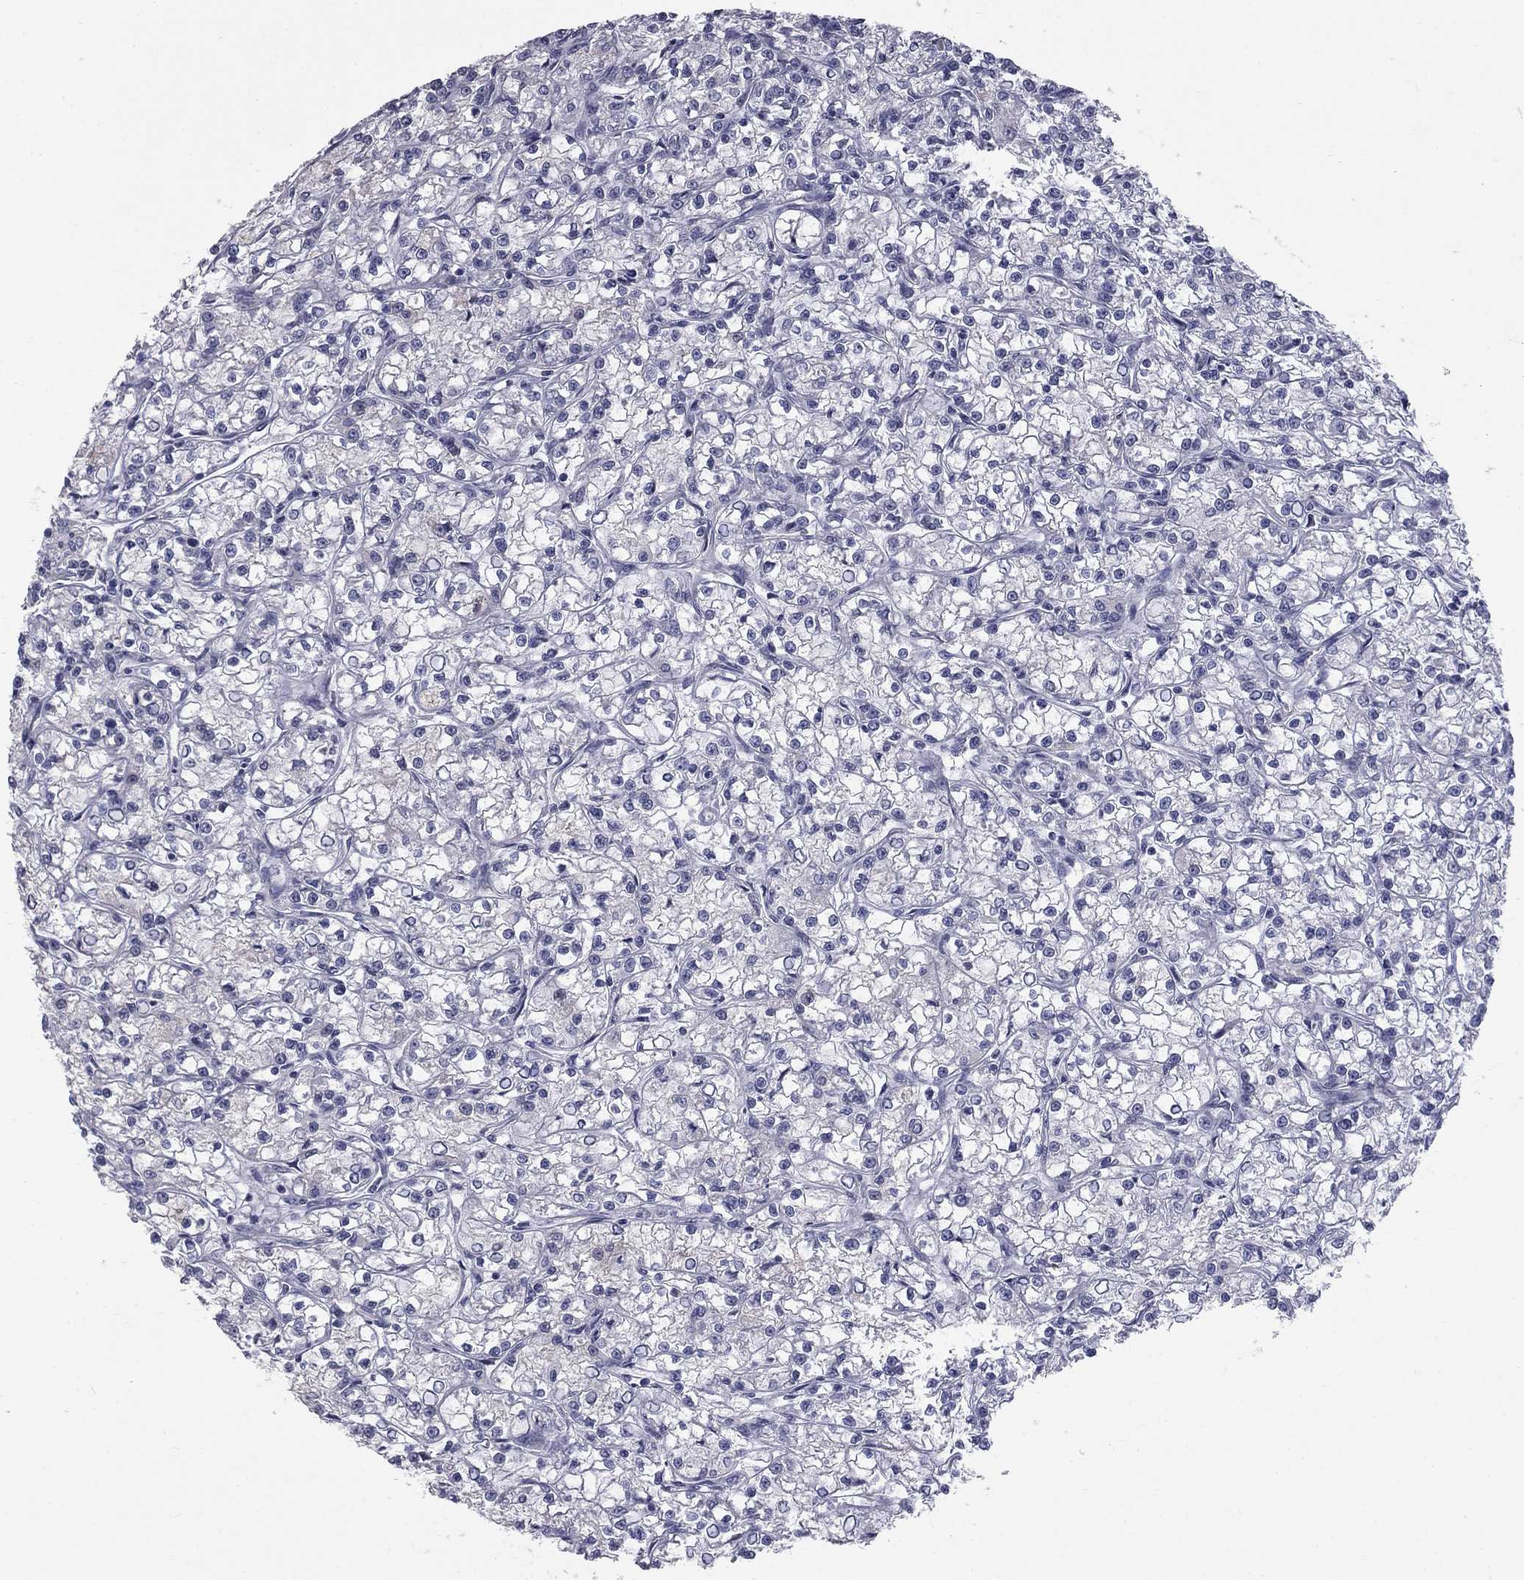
{"staining": {"intensity": "weak", "quantity": "<25%", "location": "cytoplasmic/membranous"}, "tissue": "renal cancer", "cell_type": "Tumor cells", "image_type": "cancer", "snomed": [{"axis": "morphology", "description": "Adenocarcinoma, NOS"}, {"axis": "topography", "description": "Kidney"}], "caption": "Immunohistochemistry (IHC) of adenocarcinoma (renal) displays no positivity in tumor cells. The staining is performed using DAB brown chromogen with nuclei counter-stained in using hematoxylin.", "gene": "PRRT2", "patient": {"sex": "female", "age": 59}}